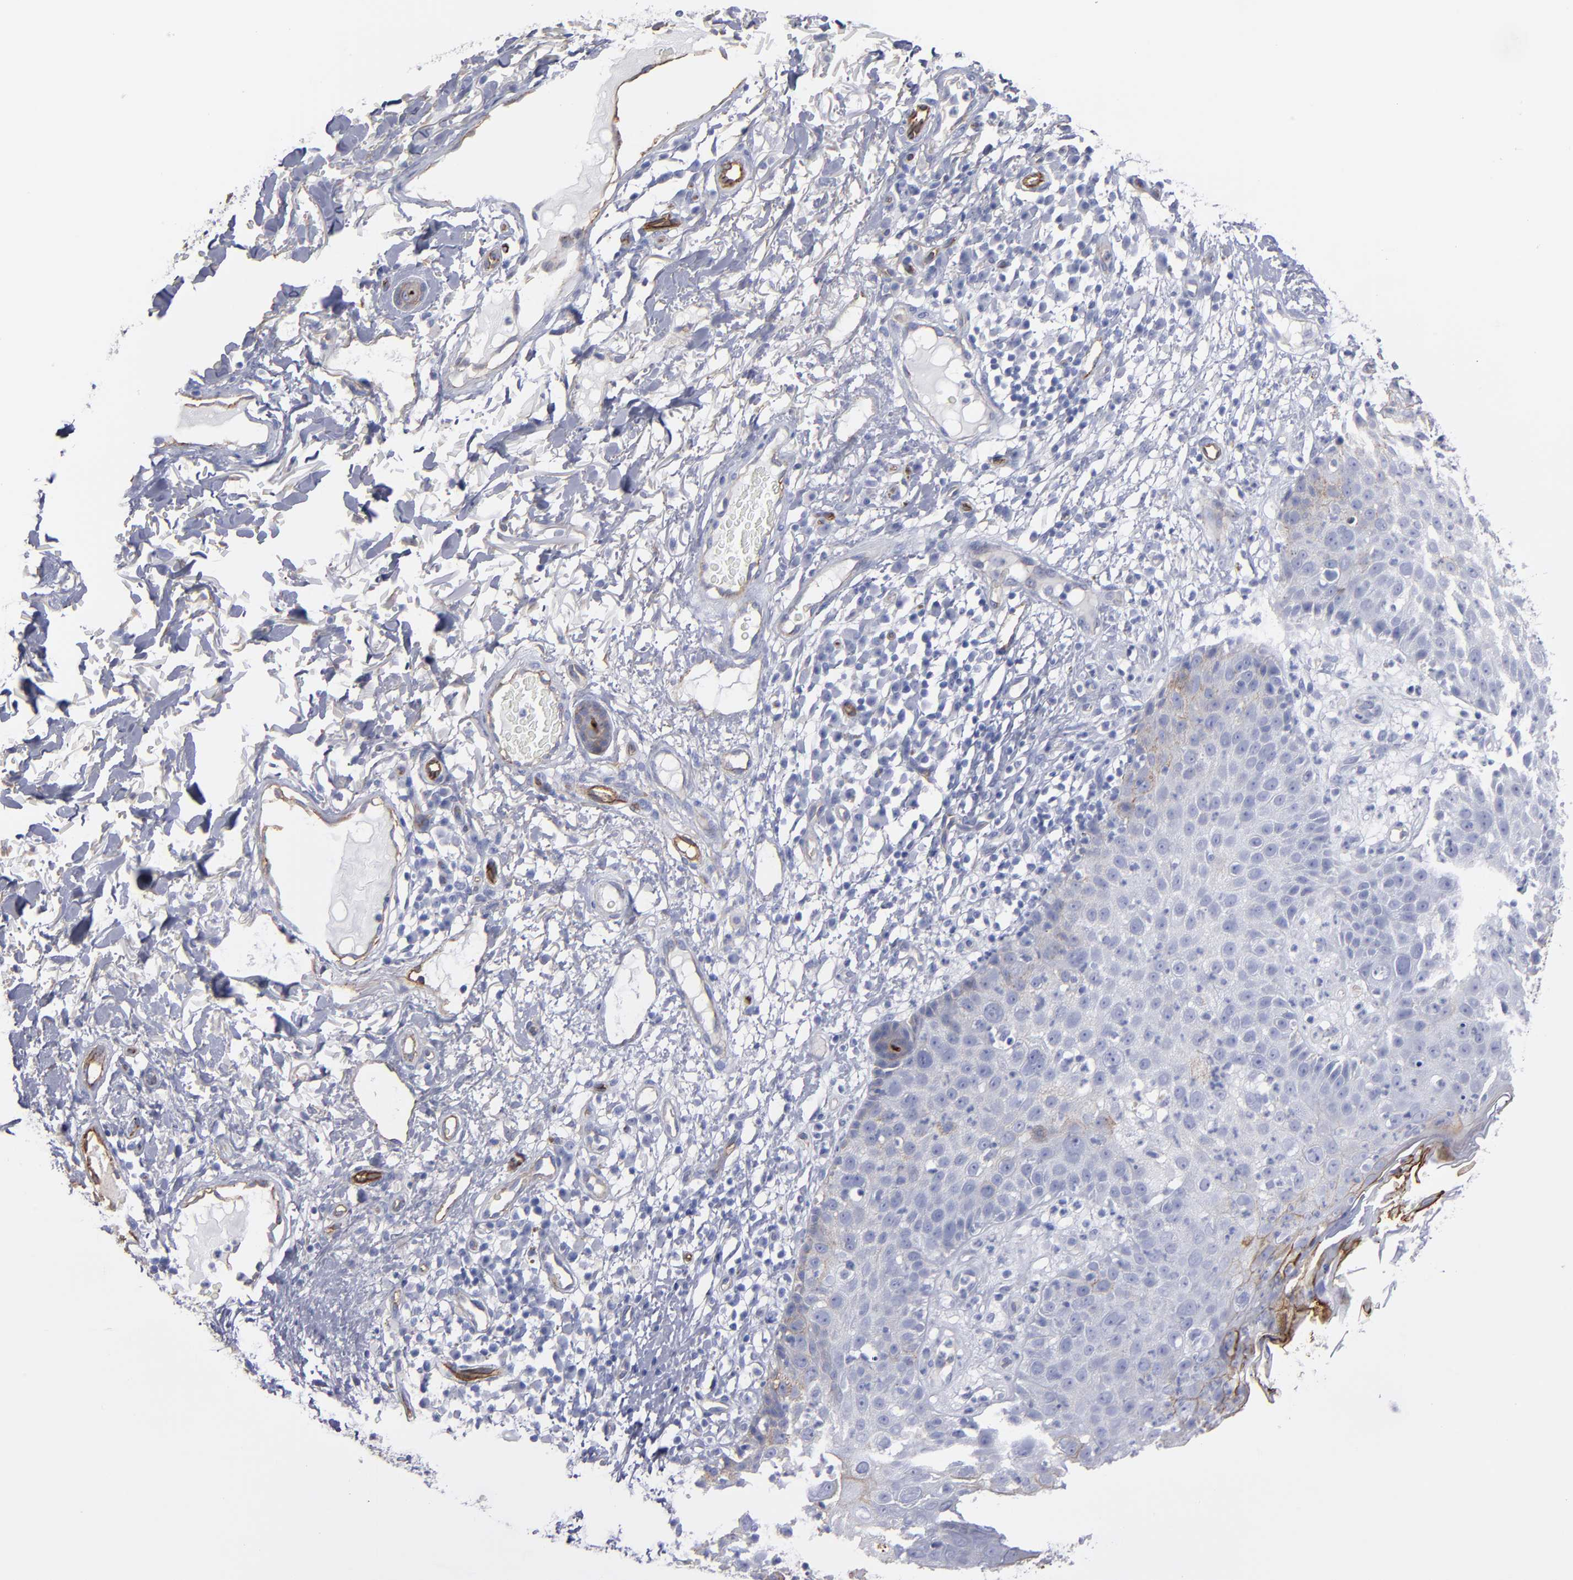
{"staining": {"intensity": "weak", "quantity": "<25%", "location": "cytoplasmic/membranous"}, "tissue": "skin cancer", "cell_type": "Tumor cells", "image_type": "cancer", "snomed": [{"axis": "morphology", "description": "Squamous cell carcinoma, NOS"}, {"axis": "topography", "description": "Skin"}], "caption": "Protein analysis of skin cancer (squamous cell carcinoma) shows no significant expression in tumor cells.", "gene": "TM4SF1", "patient": {"sex": "male", "age": 87}}